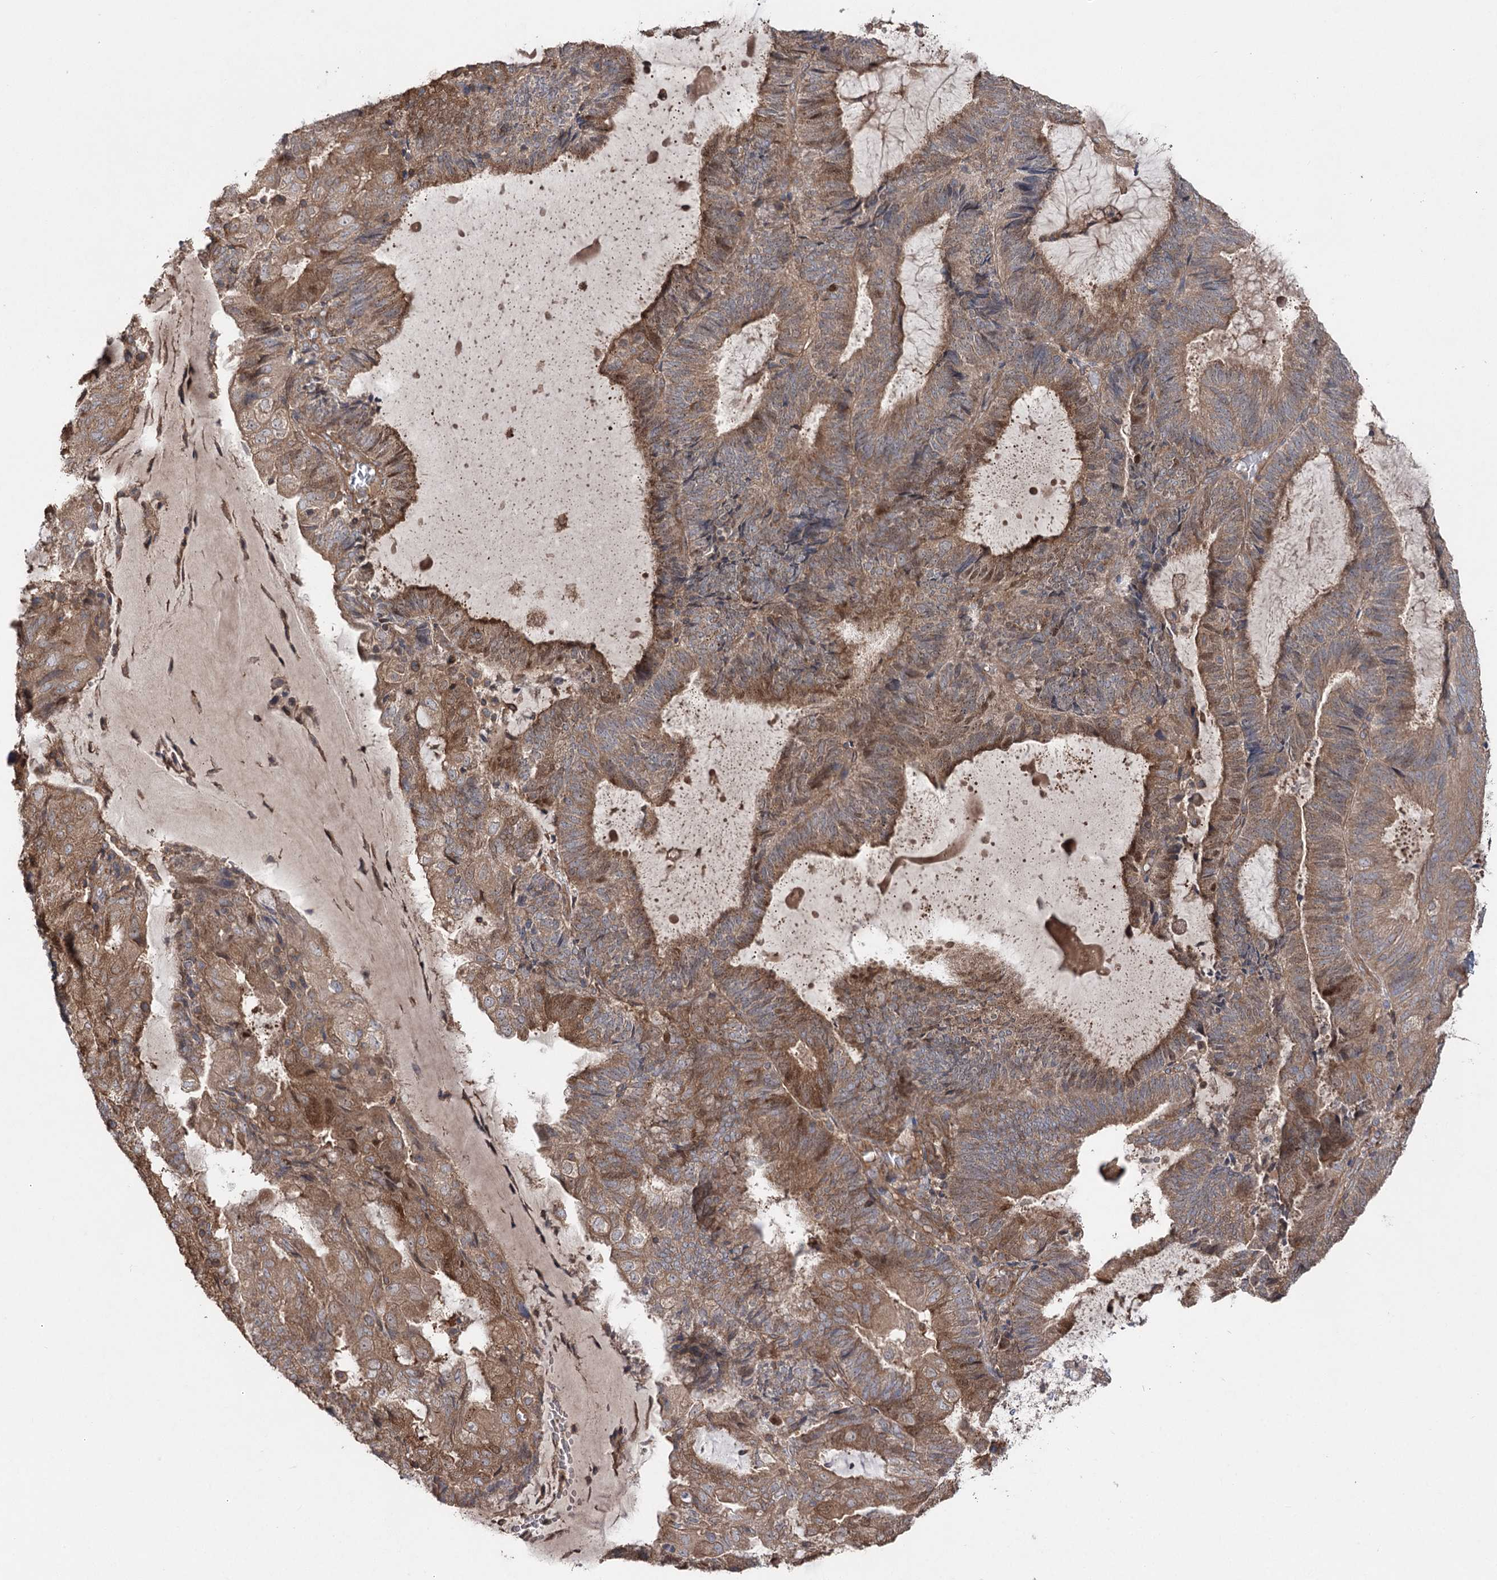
{"staining": {"intensity": "moderate", "quantity": ">75%", "location": "cytoplasmic/membranous"}, "tissue": "endometrial cancer", "cell_type": "Tumor cells", "image_type": "cancer", "snomed": [{"axis": "morphology", "description": "Adenocarcinoma, NOS"}, {"axis": "topography", "description": "Endometrium"}], "caption": "DAB (3,3'-diaminobenzidine) immunohistochemical staining of endometrial adenocarcinoma shows moderate cytoplasmic/membranous protein expression in approximately >75% of tumor cells.", "gene": "LARS2", "patient": {"sex": "female", "age": 81}}